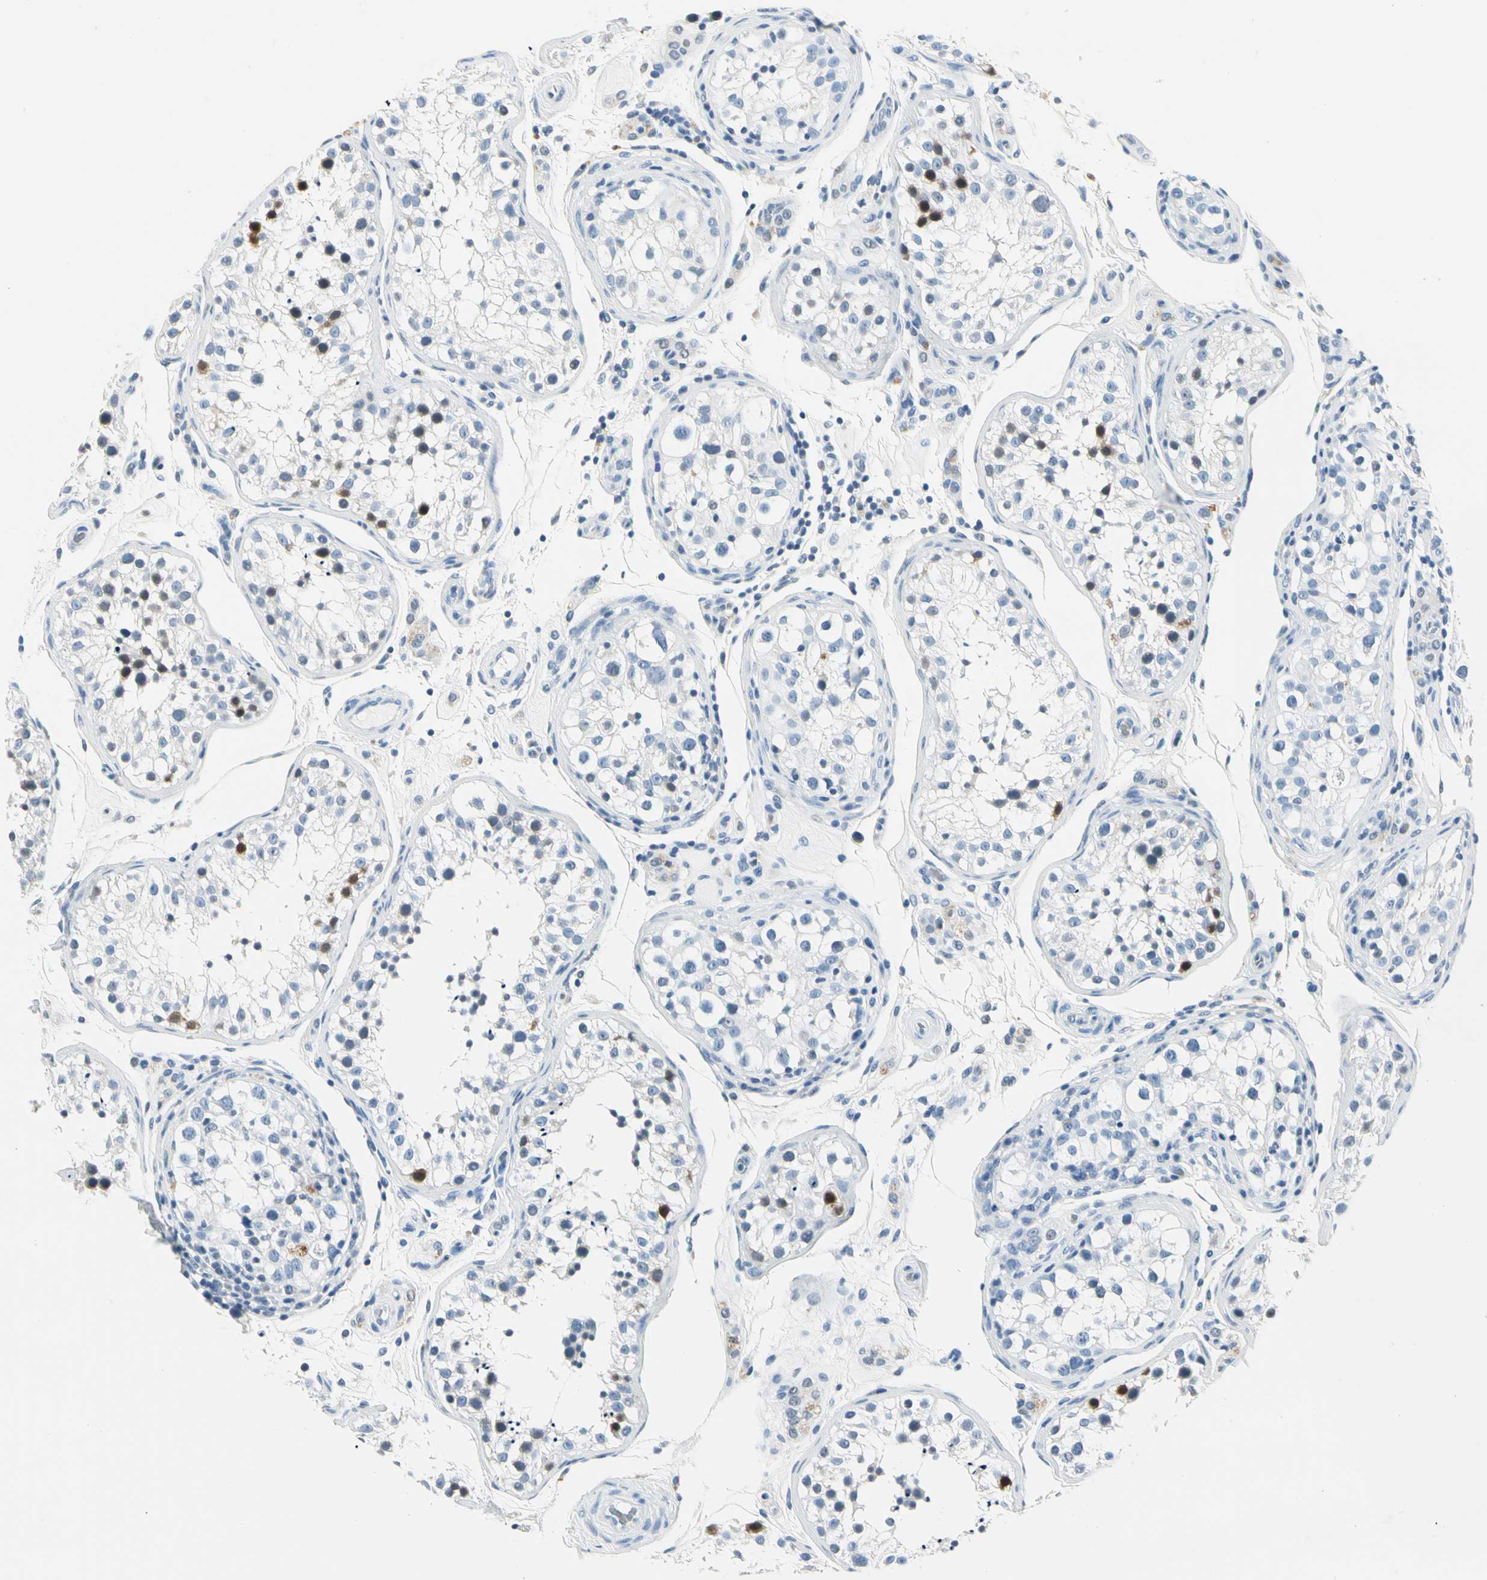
{"staining": {"intensity": "moderate", "quantity": "<25%", "location": "nuclear"}, "tissue": "testis", "cell_type": "Cells in seminiferous ducts", "image_type": "normal", "snomed": [{"axis": "morphology", "description": "Normal tissue, NOS"}, {"axis": "topography", "description": "Testis"}], "caption": "A brown stain highlights moderate nuclear positivity of a protein in cells in seminiferous ducts of normal human testis.", "gene": "CA1", "patient": {"sex": "male", "age": 24}}